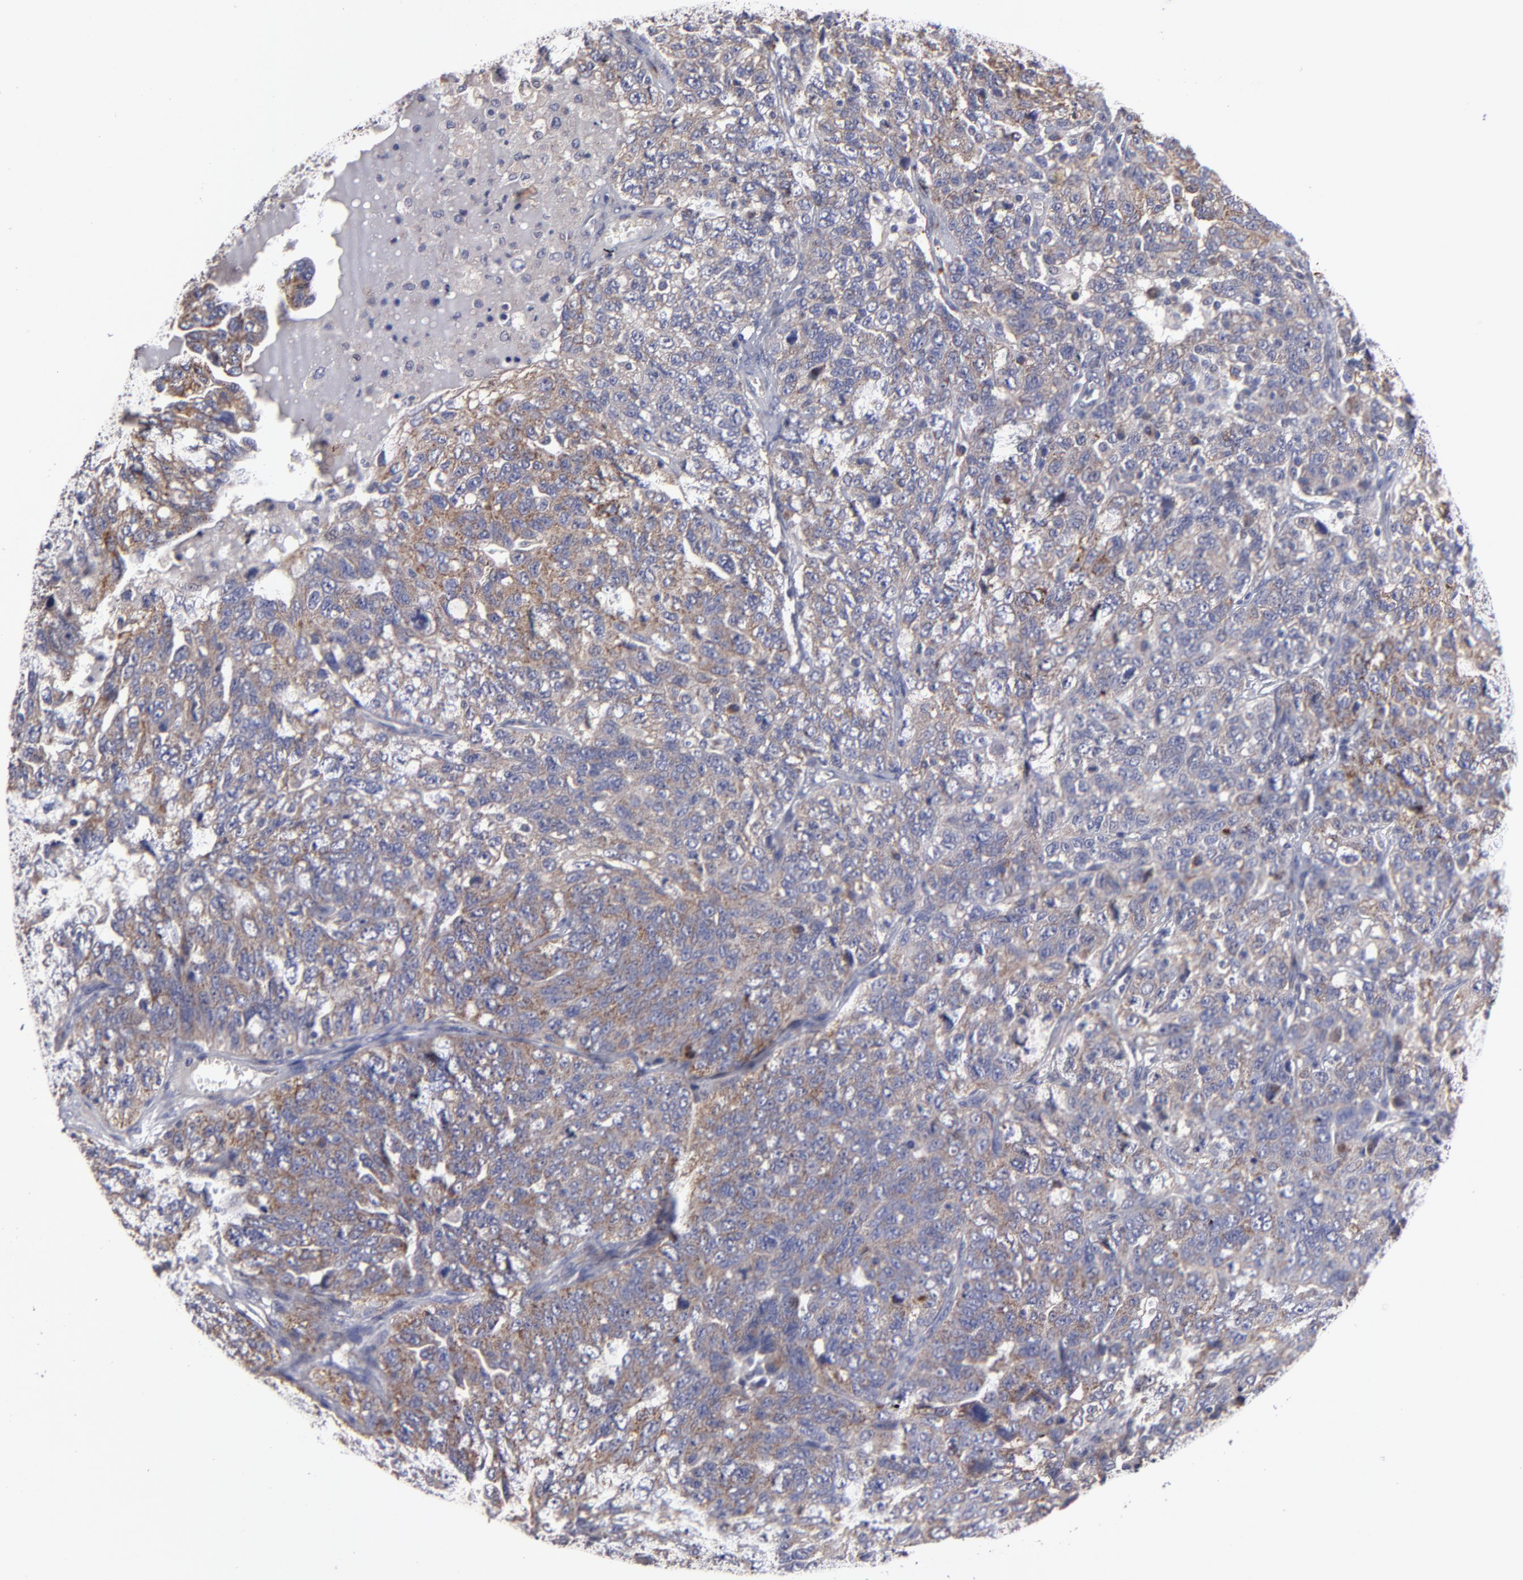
{"staining": {"intensity": "moderate", "quantity": ">75%", "location": "cytoplasmic/membranous"}, "tissue": "ovarian cancer", "cell_type": "Tumor cells", "image_type": "cancer", "snomed": [{"axis": "morphology", "description": "Cystadenocarcinoma, serous, NOS"}, {"axis": "topography", "description": "Ovary"}], "caption": "Moderate cytoplasmic/membranous positivity is present in approximately >75% of tumor cells in ovarian serous cystadenocarcinoma. (DAB IHC, brown staining for protein, blue staining for nuclei).", "gene": "HCCS", "patient": {"sex": "female", "age": 71}}